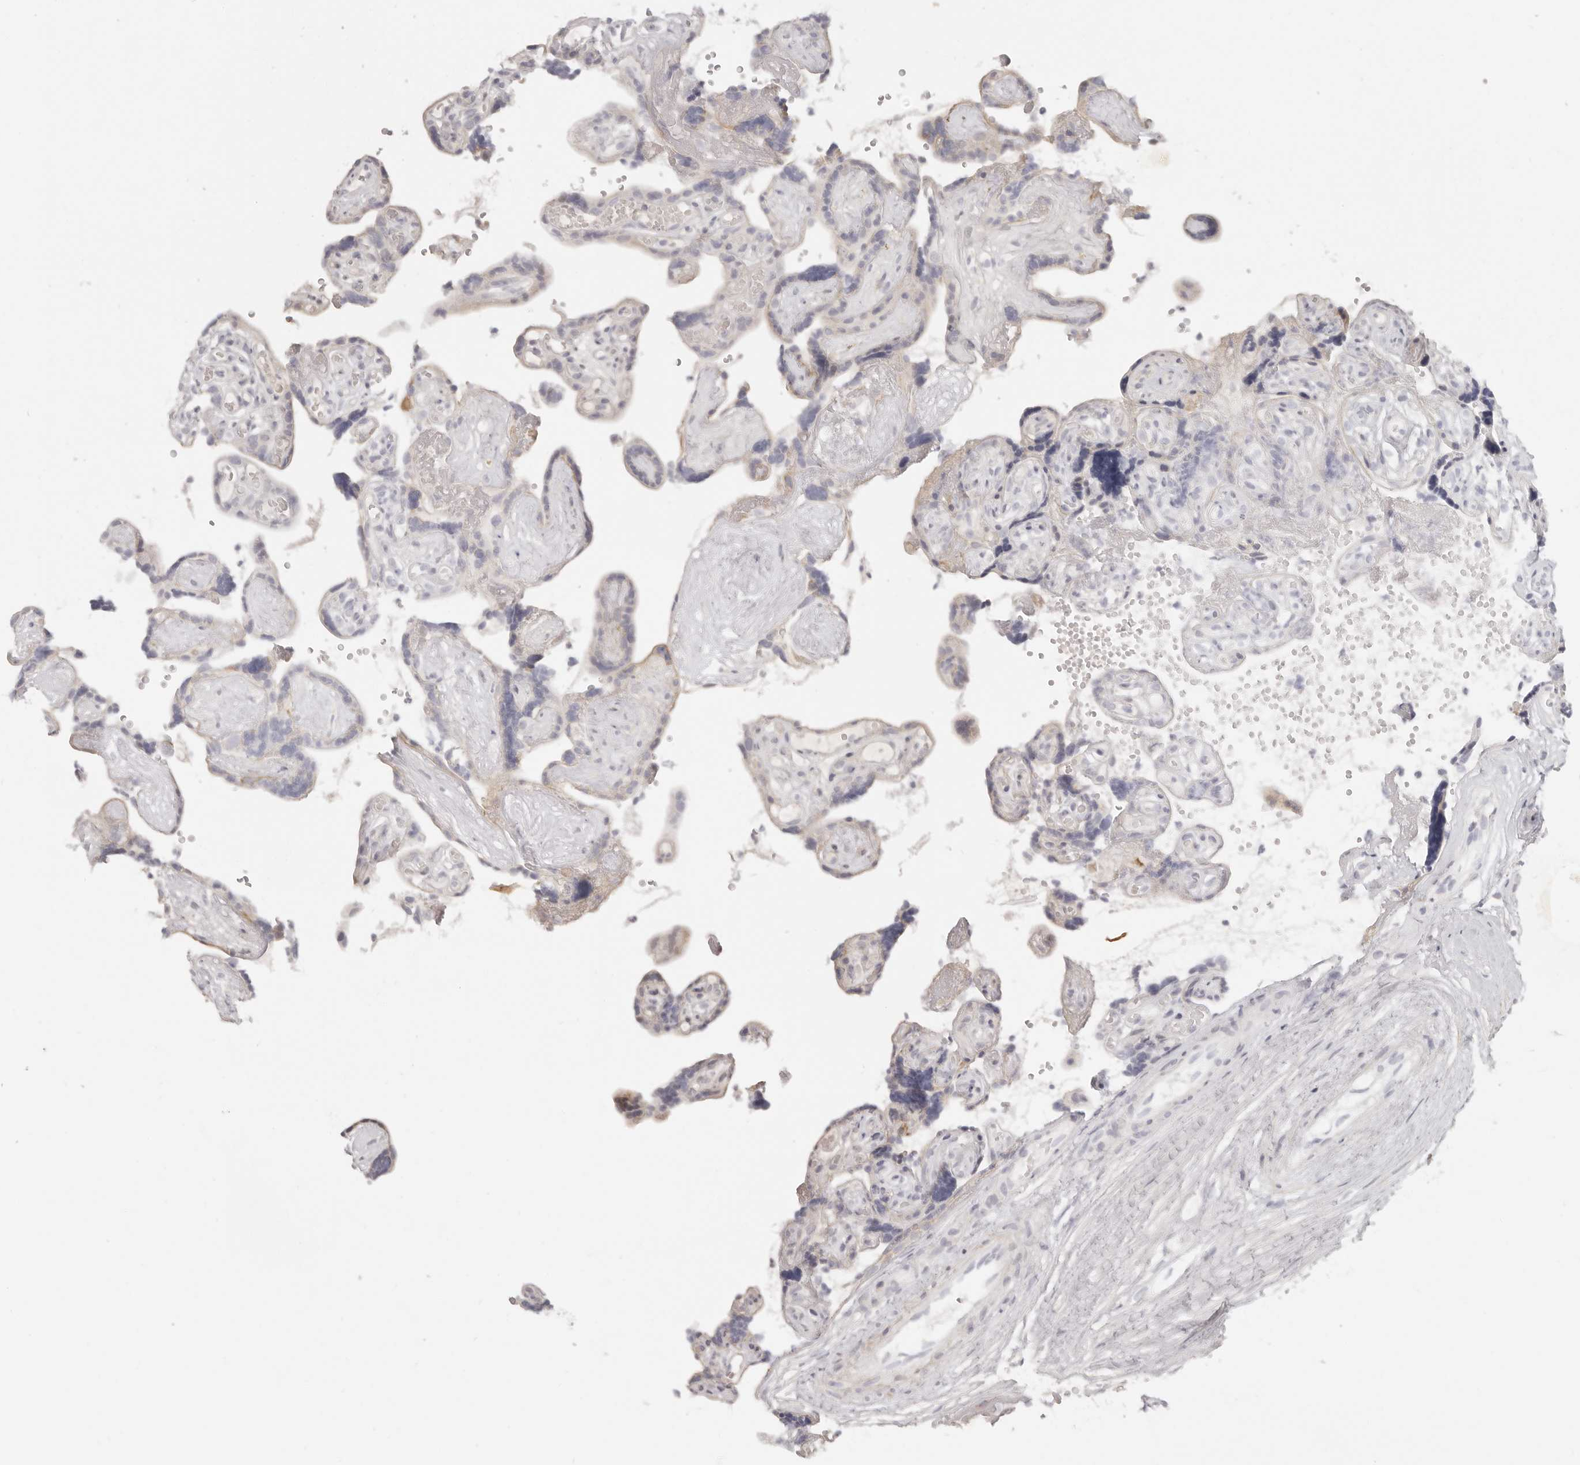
{"staining": {"intensity": "negative", "quantity": "none", "location": "none"}, "tissue": "placenta", "cell_type": "Decidual cells", "image_type": "normal", "snomed": [{"axis": "morphology", "description": "Normal tissue, NOS"}, {"axis": "topography", "description": "Placenta"}], "caption": "This is an IHC micrograph of benign placenta. There is no staining in decidual cells.", "gene": "RXFP1", "patient": {"sex": "female", "age": 30}}